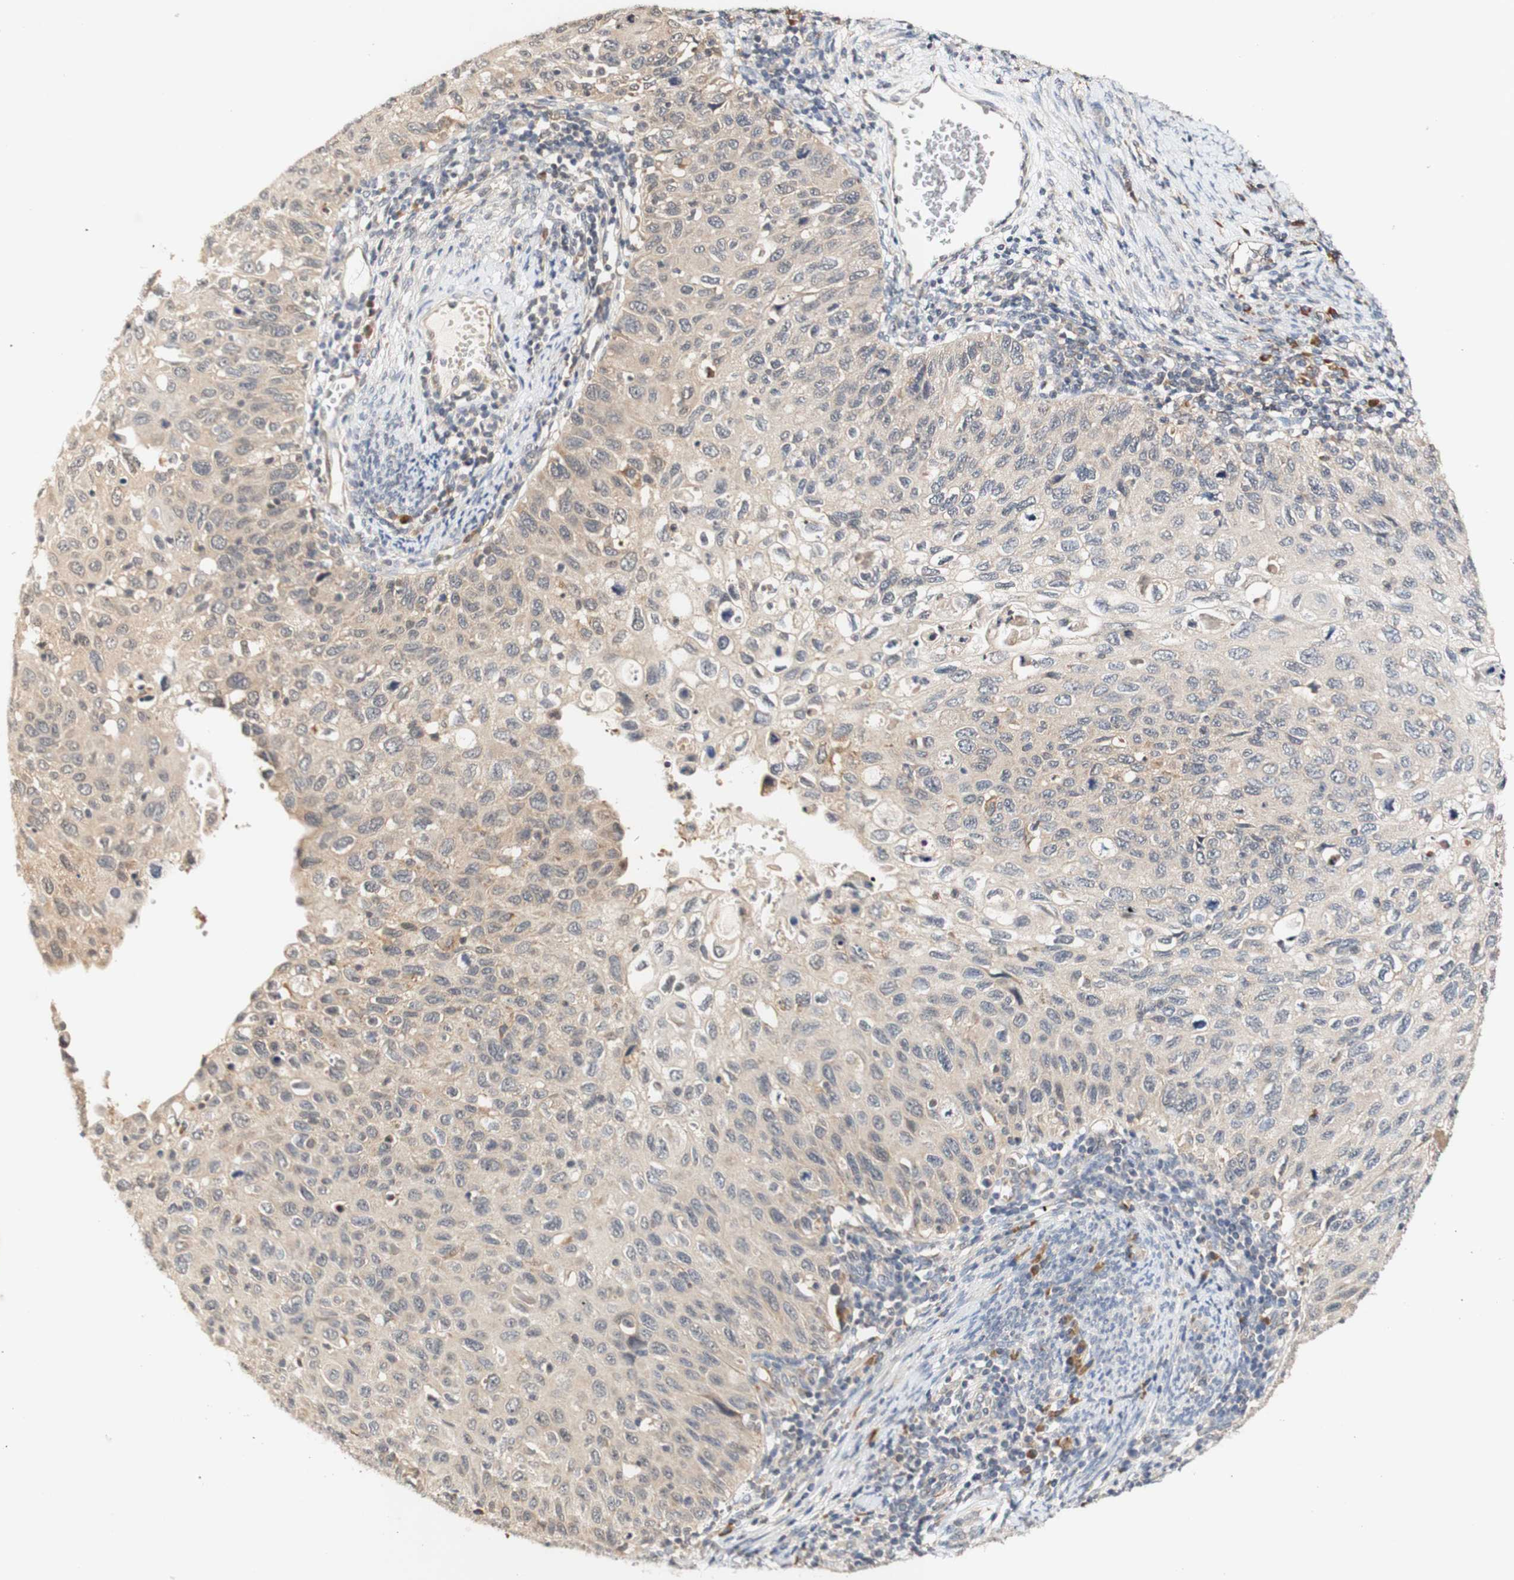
{"staining": {"intensity": "weak", "quantity": ">75%", "location": "cytoplasmic/membranous"}, "tissue": "cervical cancer", "cell_type": "Tumor cells", "image_type": "cancer", "snomed": [{"axis": "morphology", "description": "Squamous cell carcinoma, NOS"}, {"axis": "topography", "description": "Cervix"}], "caption": "IHC photomicrograph of neoplastic tissue: cervical cancer (squamous cell carcinoma) stained using IHC exhibits low levels of weak protein expression localized specifically in the cytoplasmic/membranous of tumor cells, appearing as a cytoplasmic/membranous brown color.", "gene": "PIN1", "patient": {"sex": "female", "age": 70}}